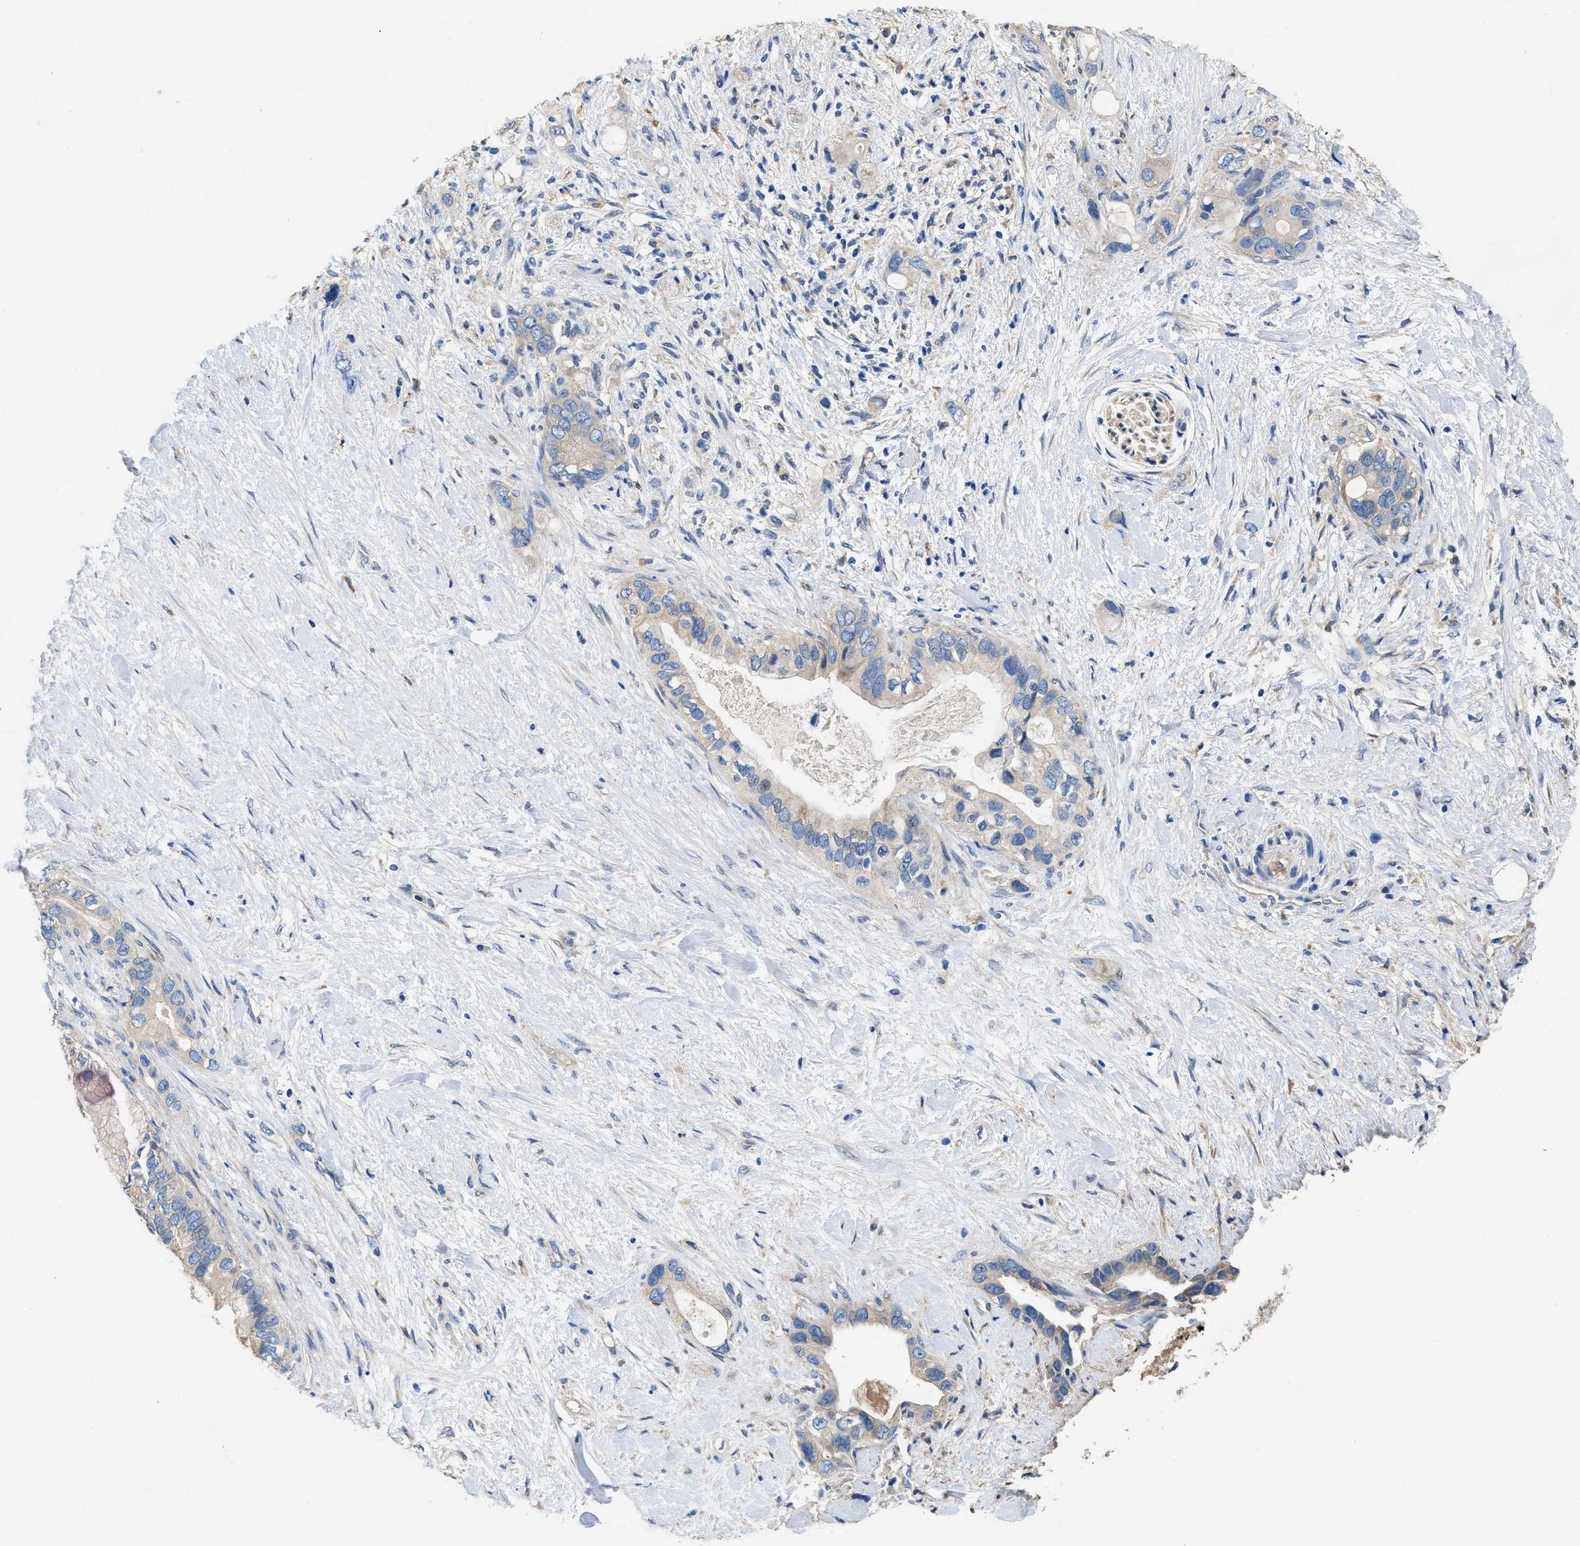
{"staining": {"intensity": "negative", "quantity": "none", "location": "none"}, "tissue": "pancreatic cancer", "cell_type": "Tumor cells", "image_type": "cancer", "snomed": [{"axis": "morphology", "description": "Adenocarcinoma, NOS"}, {"axis": "topography", "description": "Pancreas"}], "caption": "A micrograph of pancreatic adenocarcinoma stained for a protein demonstrates no brown staining in tumor cells.", "gene": "PEG10", "patient": {"sex": "female", "age": 56}}